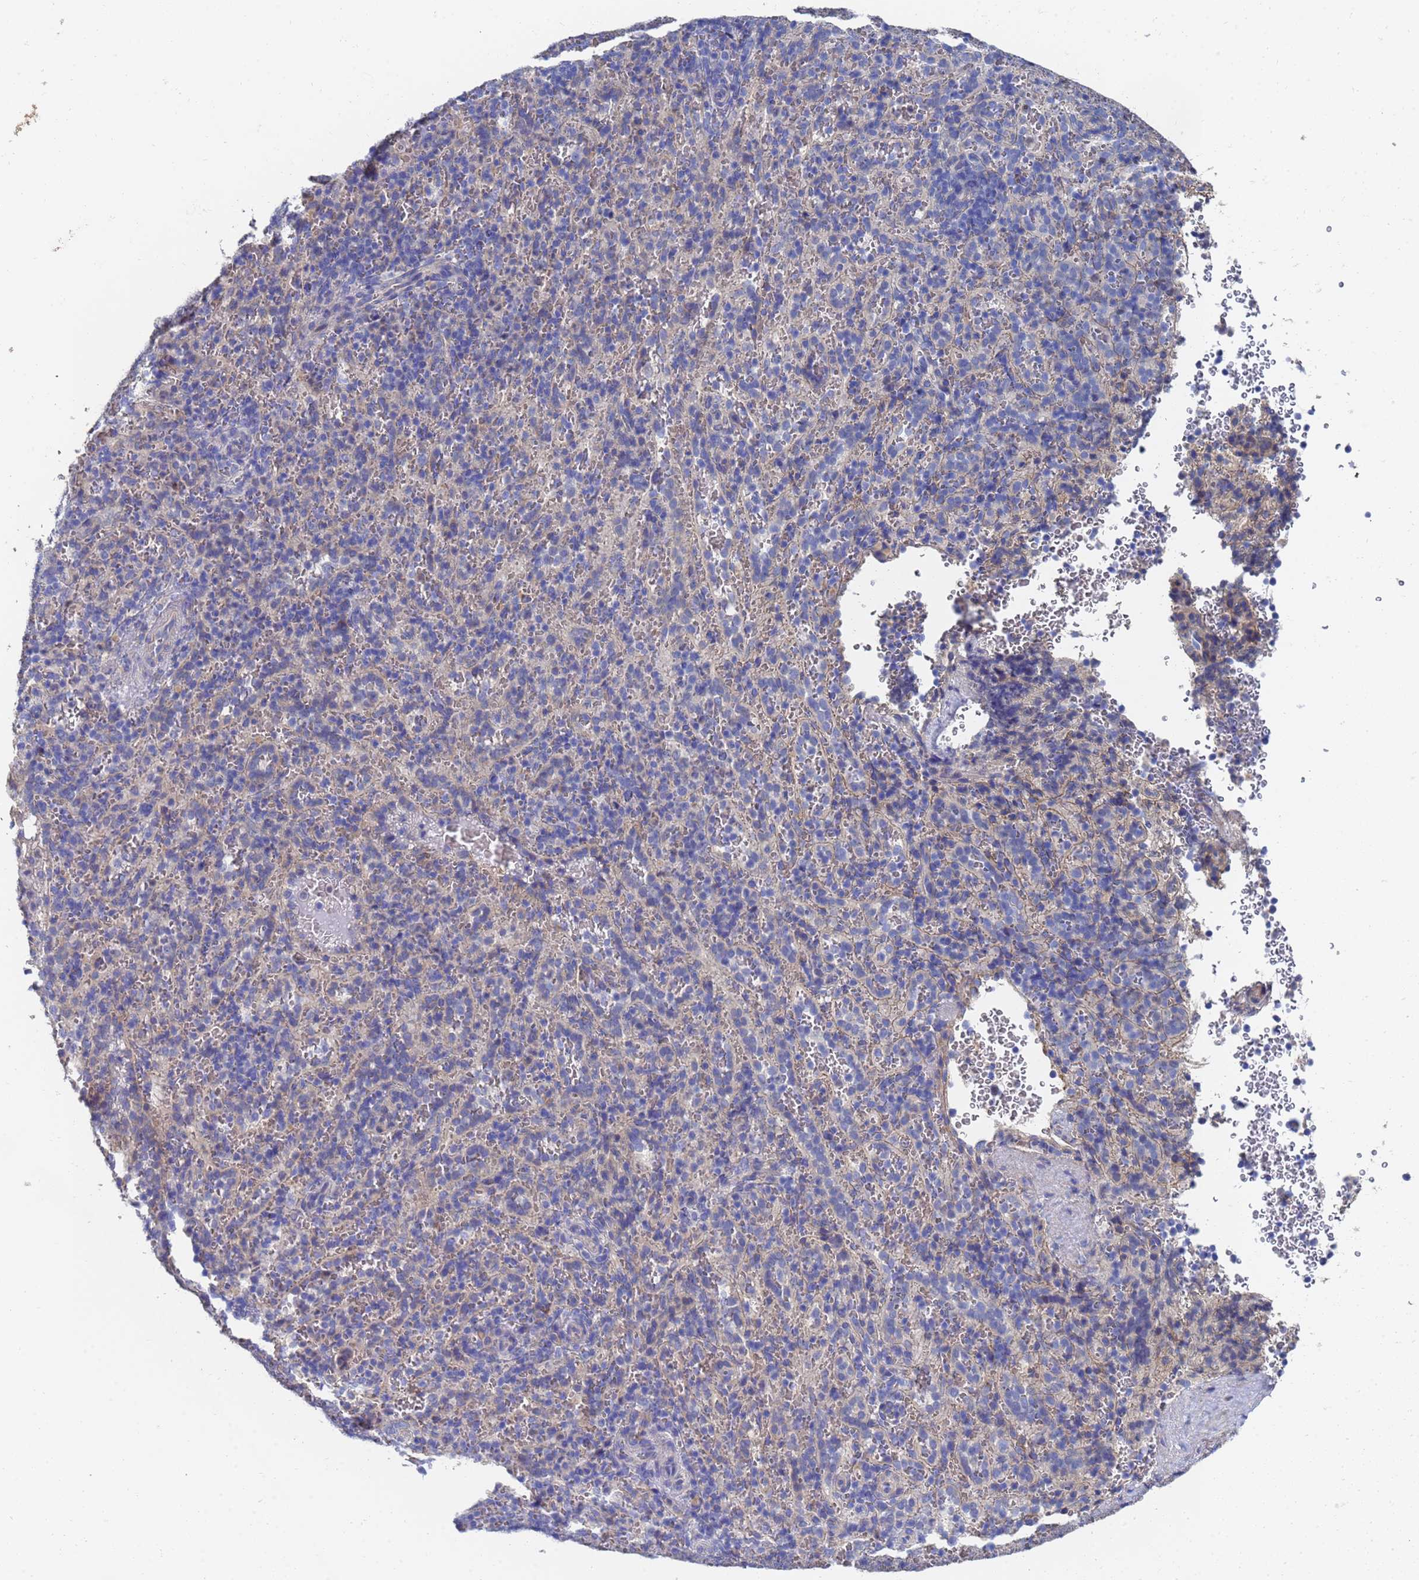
{"staining": {"intensity": "weak", "quantity": "<25%", "location": "cytoplasmic/membranous"}, "tissue": "spleen", "cell_type": "Cells in red pulp", "image_type": "normal", "snomed": [{"axis": "morphology", "description": "Normal tissue, NOS"}, {"axis": "topography", "description": "Spleen"}], "caption": "Immunohistochemistry (IHC) of unremarkable human spleen displays no expression in cells in red pulp. The staining is performed using DAB brown chromogen with nuclei counter-stained in using hematoxylin.", "gene": "LBX2", "patient": {"sex": "female", "age": 21}}